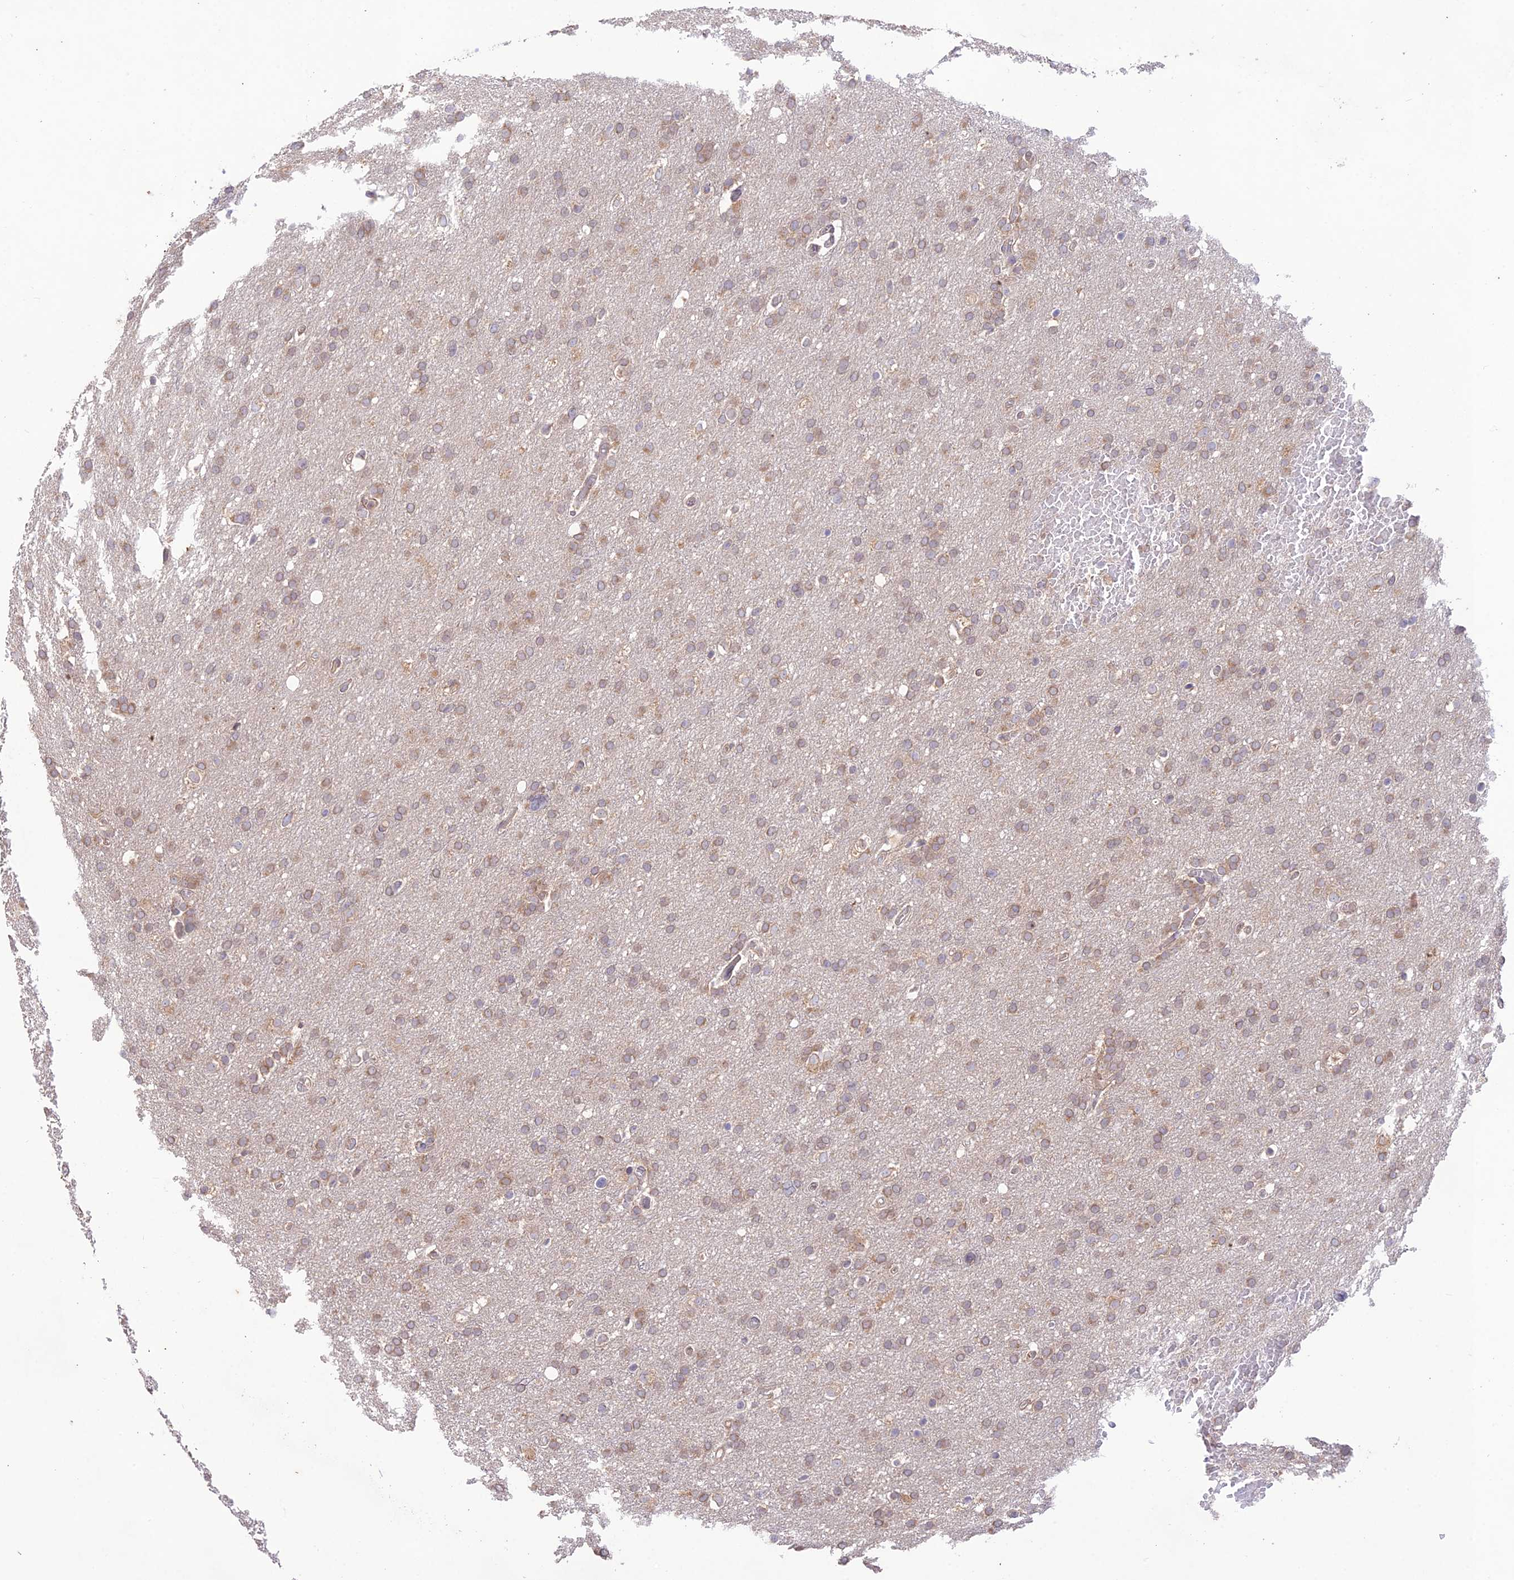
{"staining": {"intensity": "weak", "quantity": ">75%", "location": "cytoplasmic/membranous"}, "tissue": "glioma", "cell_type": "Tumor cells", "image_type": "cancer", "snomed": [{"axis": "morphology", "description": "Glioma, malignant, High grade"}, {"axis": "topography", "description": "Cerebral cortex"}], "caption": "This micrograph shows malignant glioma (high-grade) stained with IHC to label a protein in brown. The cytoplasmic/membranous of tumor cells show weak positivity for the protein. Nuclei are counter-stained blue.", "gene": "TMEM259", "patient": {"sex": "female", "age": 36}}